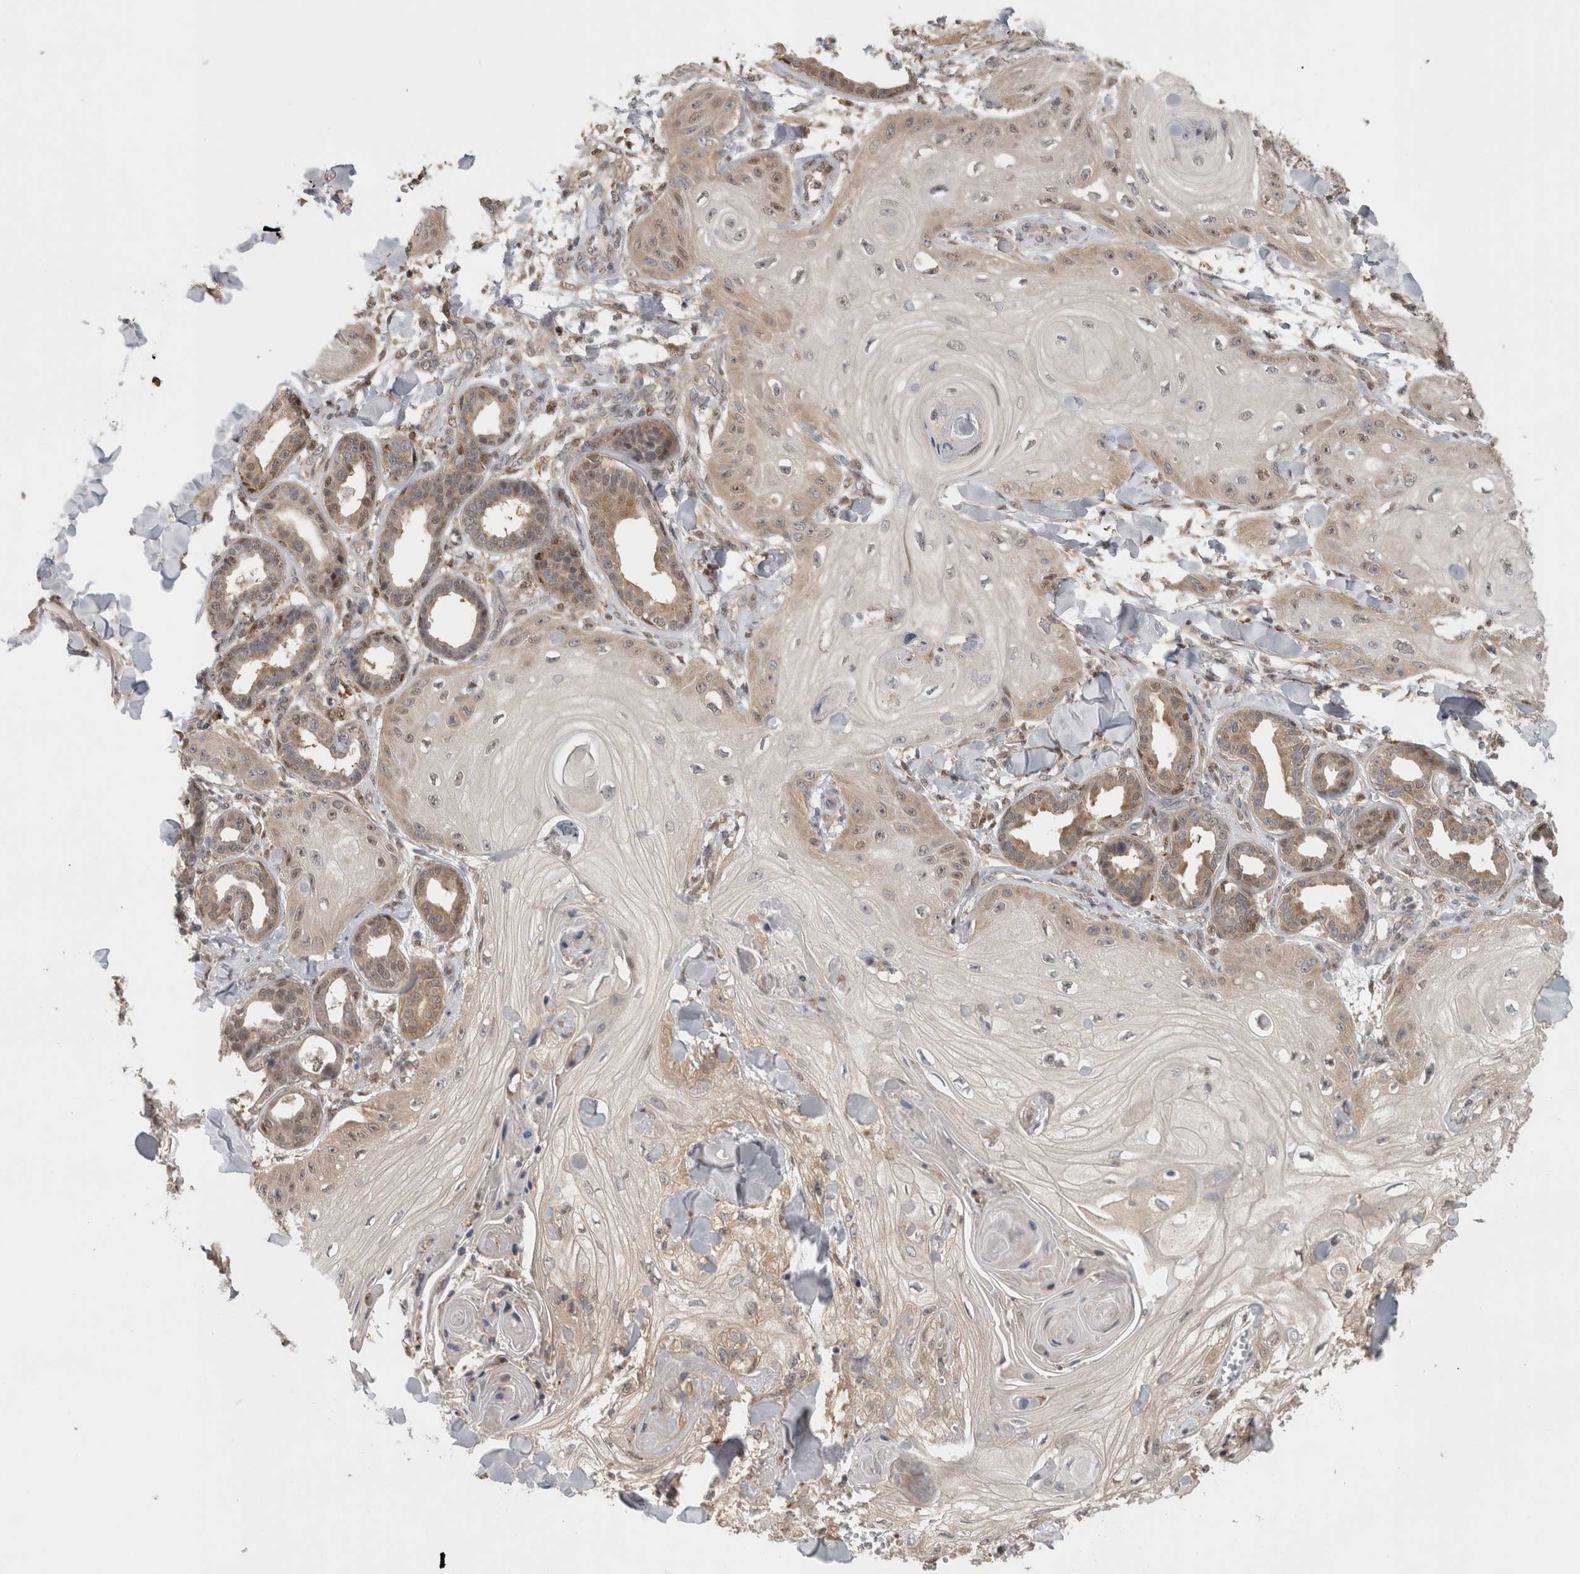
{"staining": {"intensity": "weak", "quantity": "<25%", "location": "cytoplasmic/membranous,nuclear"}, "tissue": "skin cancer", "cell_type": "Tumor cells", "image_type": "cancer", "snomed": [{"axis": "morphology", "description": "Squamous cell carcinoma, NOS"}, {"axis": "topography", "description": "Skin"}], "caption": "Immunohistochemical staining of skin cancer (squamous cell carcinoma) demonstrates no significant staining in tumor cells.", "gene": "PIGP", "patient": {"sex": "male", "age": 74}}